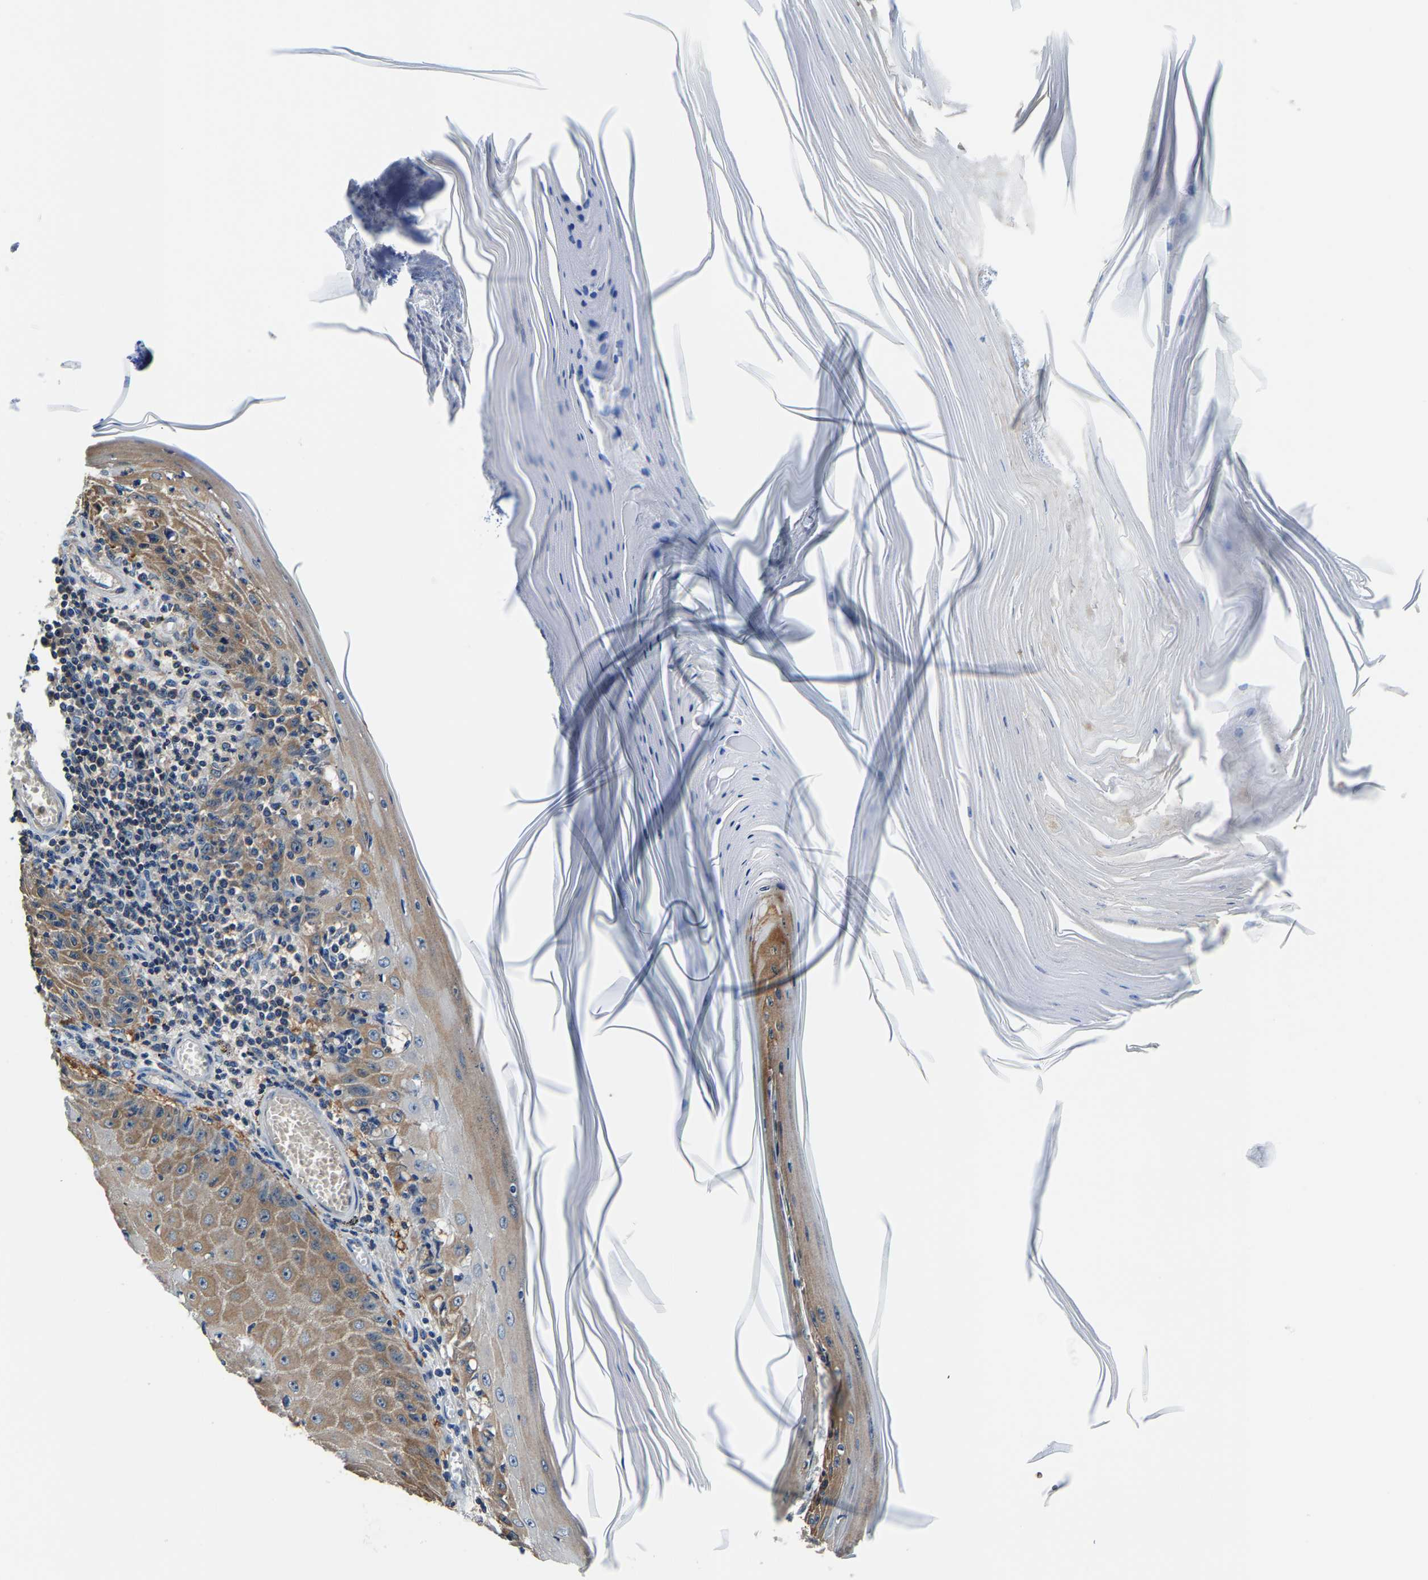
{"staining": {"intensity": "moderate", "quantity": ">75%", "location": "cytoplasmic/membranous"}, "tissue": "skin cancer", "cell_type": "Tumor cells", "image_type": "cancer", "snomed": [{"axis": "morphology", "description": "Squamous cell carcinoma, NOS"}, {"axis": "topography", "description": "Skin"}], "caption": "Skin cancer (squamous cell carcinoma) stained for a protein reveals moderate cytoplasmic/membranous positivity in tumor cells.", "gene": "ALDOB", "patient": {"sex": "female", "age": 73}}